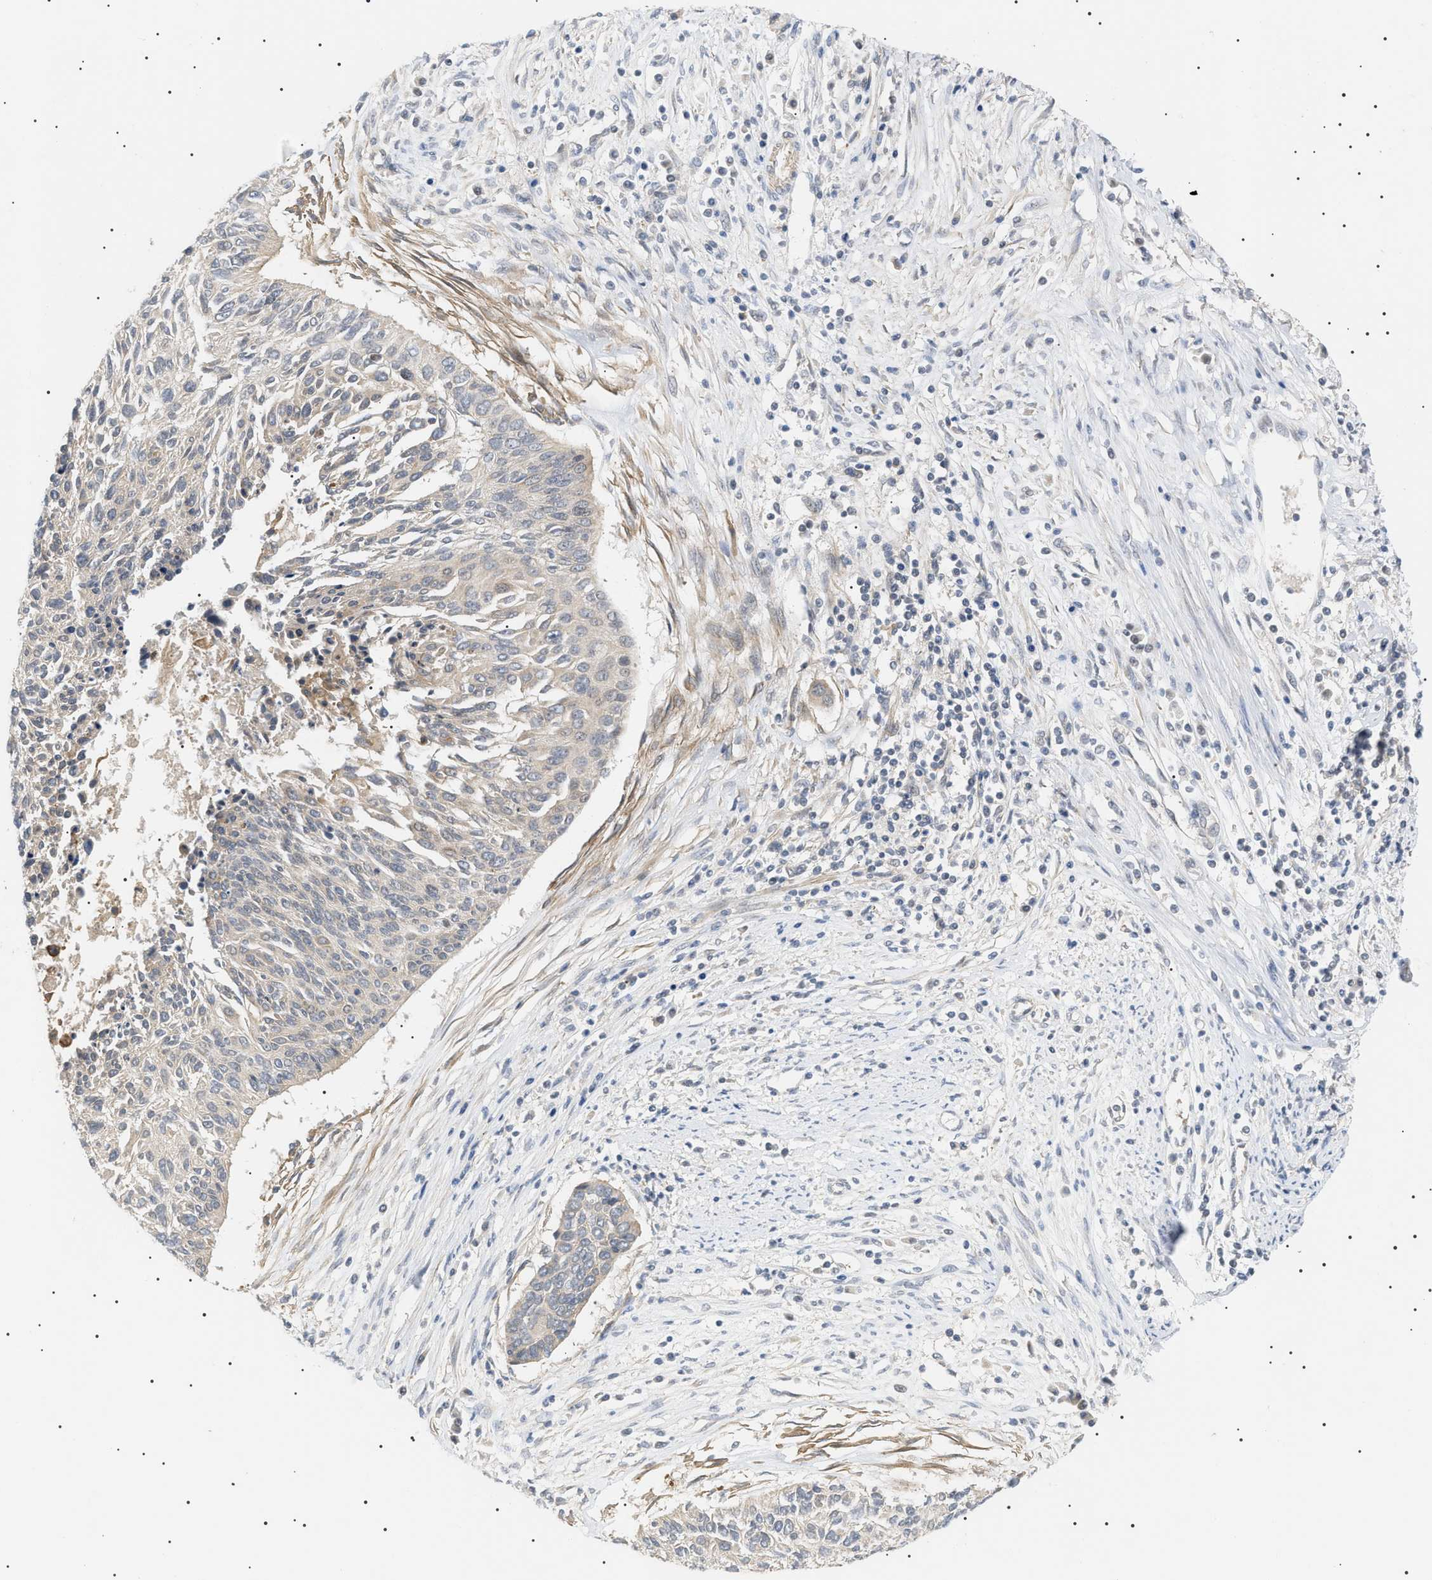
{"staining": {"intensity": "weak", "quantity": "<25%", "location": "cytoplasmic/membranous"}, "tissue": "cervical cancer", "cell_type": "Tumor cells", "image_type": "cancer", "snomed": [{"axis": "morphology", "description": "Squamous cell carcinoma, NOS"}, {"axis": "topography", "description": "Cervix"}], "caption": "This histopathology image is of squamous cell carcinoma (cervical) stained with immunohistochemistry to label a protein in brown with the nuclei are counter-stained blue. There is no expression in tumor cells. The staining was performed using DAB (3,3'-diaminobenzidine) to visualize the protein expression in brown, while the nuclei were stained in blue with hematoxylin (Magnification: 20x).", "gene": "IRS2", "patient": {"sex": "female", "age": 55}}